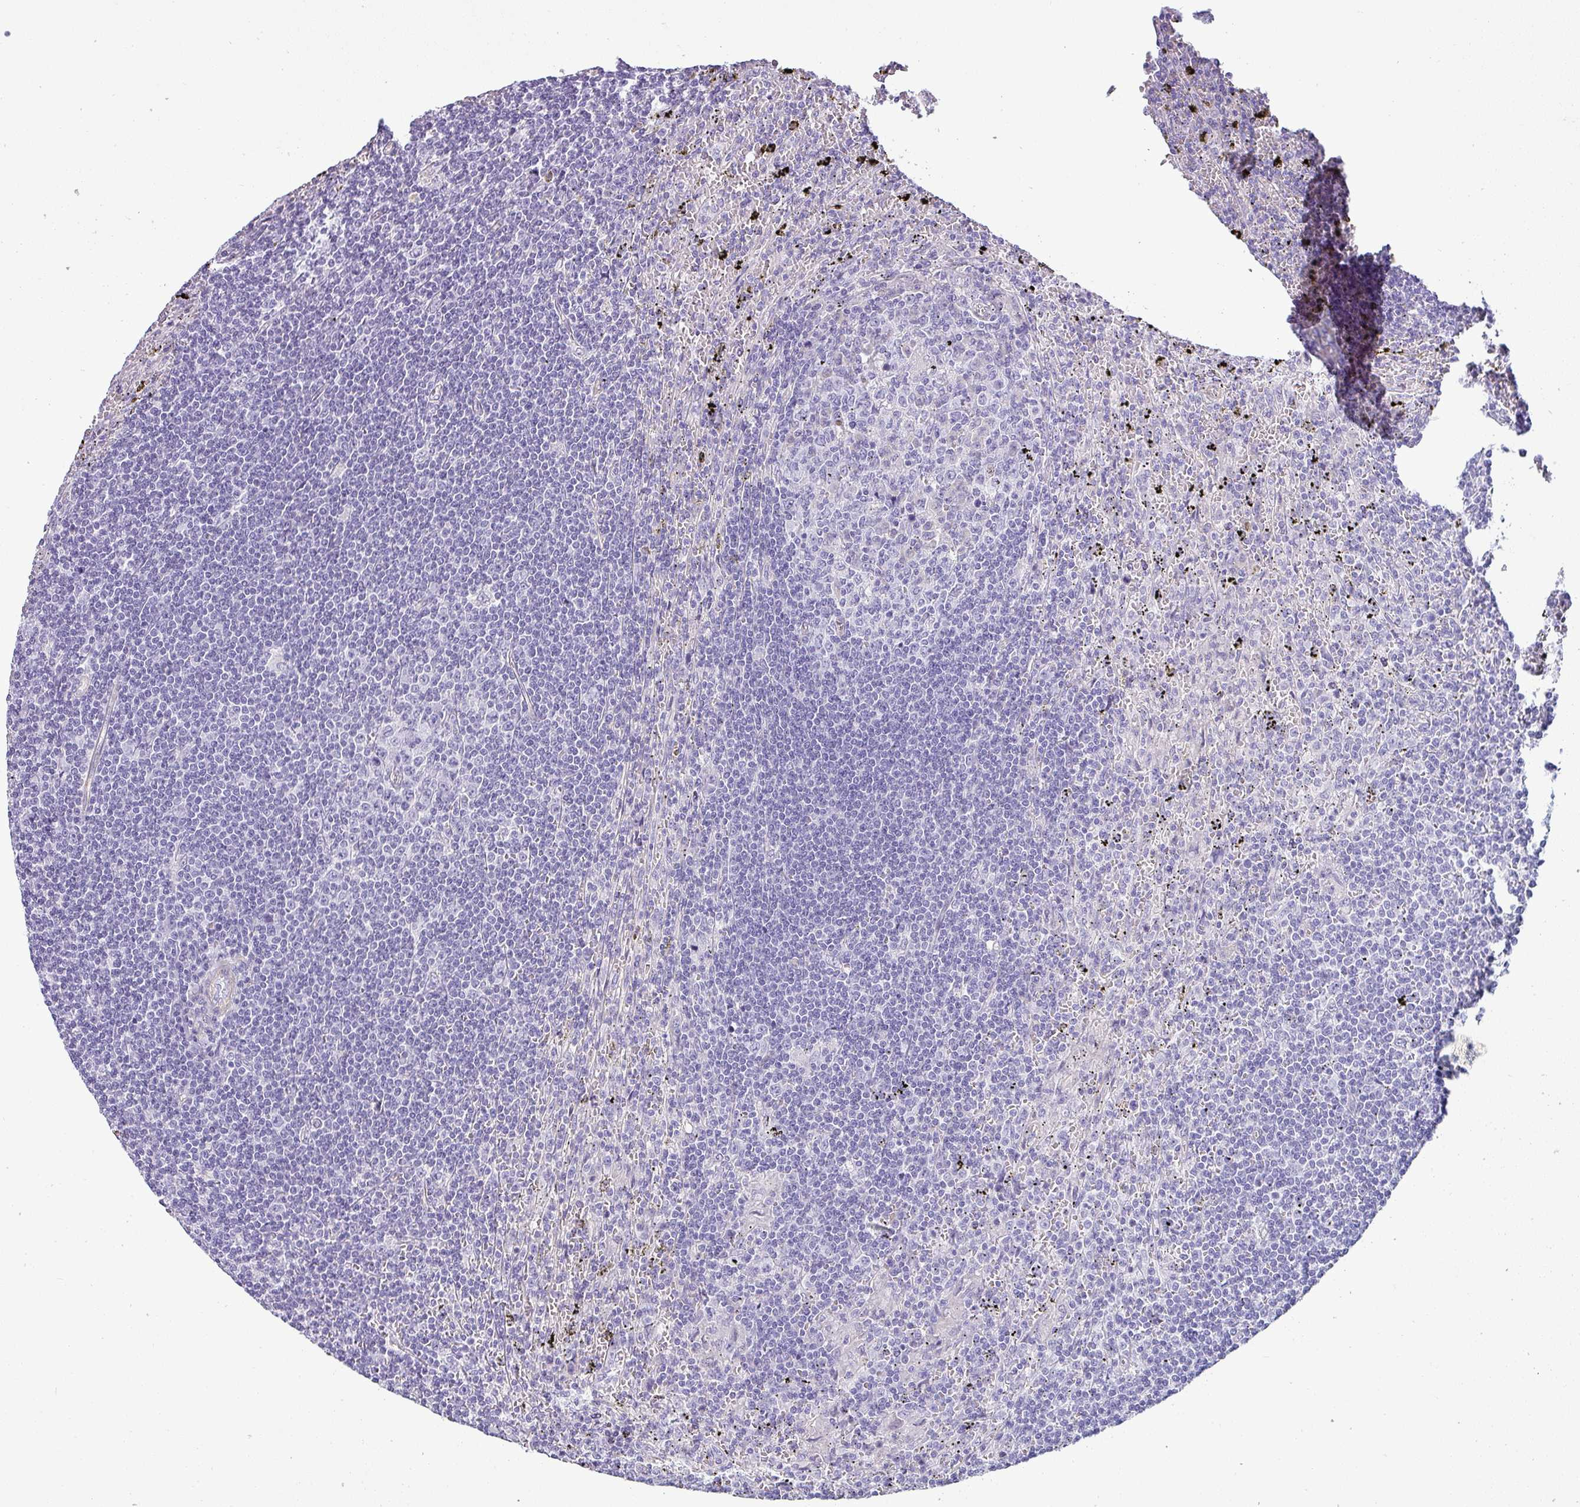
{"staining": {"intensity": "negative", "quantity": "none", "location": "none"}, "tissue": "lymphoma", "cell_type": "Tumor cells", "image_type": "cancer", "snomed": [{"axis": "morphology", "description": "Malignant lymphoma, non-Hodgkin's type, Low grade"}, {"axis": "topography", "description": "Spleen"}], "caption": "The immunohistochemistry (IHC) image has no significant expression in tumor cells of malignant lymphoma, non-Hodgkin's type (low-grade) tissue. Brightfield microscopy of IHC stained with DAB (brown) and hematoxylin (blue), captured at high magnification.", "gene": "VCX2", "patient": {"sex": "male", "age": 76}}